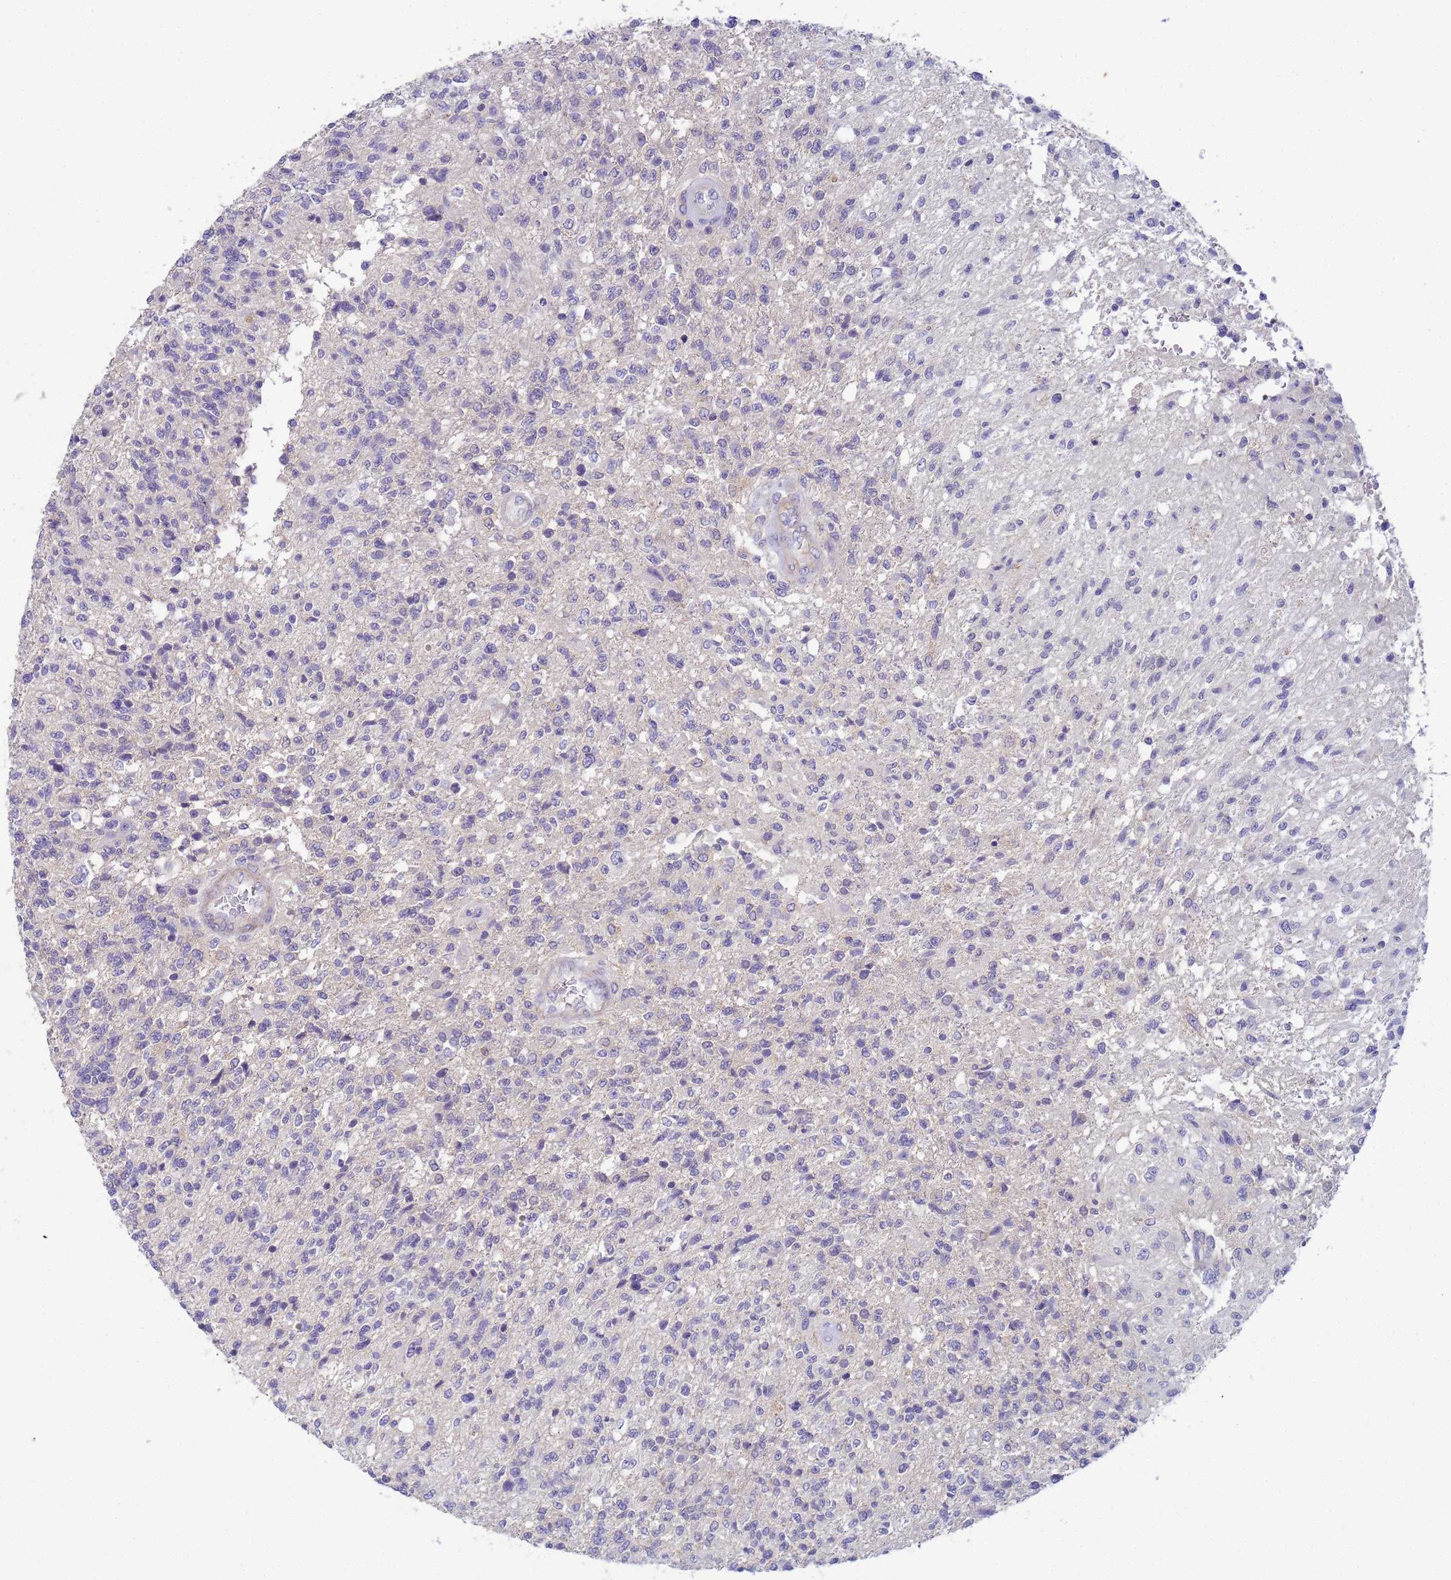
{"staining": {"intensity": "negative", "quantity": "none", "location": "none"}, "tissue": "glioma", "cell_type": "Tumor cells", "image_type": "cancer", "snomed": [{"axis": "morphology", "description": "Glioma, malignant, High grade"}, {"axis": "topography", "description": "Brain"}], "caption": "Histopathology image shows no protein positivity in tumor cells of high-grade glioma (malignant) tissue.", "gene": "KLHL13", "patient": {"sex": "male", "age": 56}}